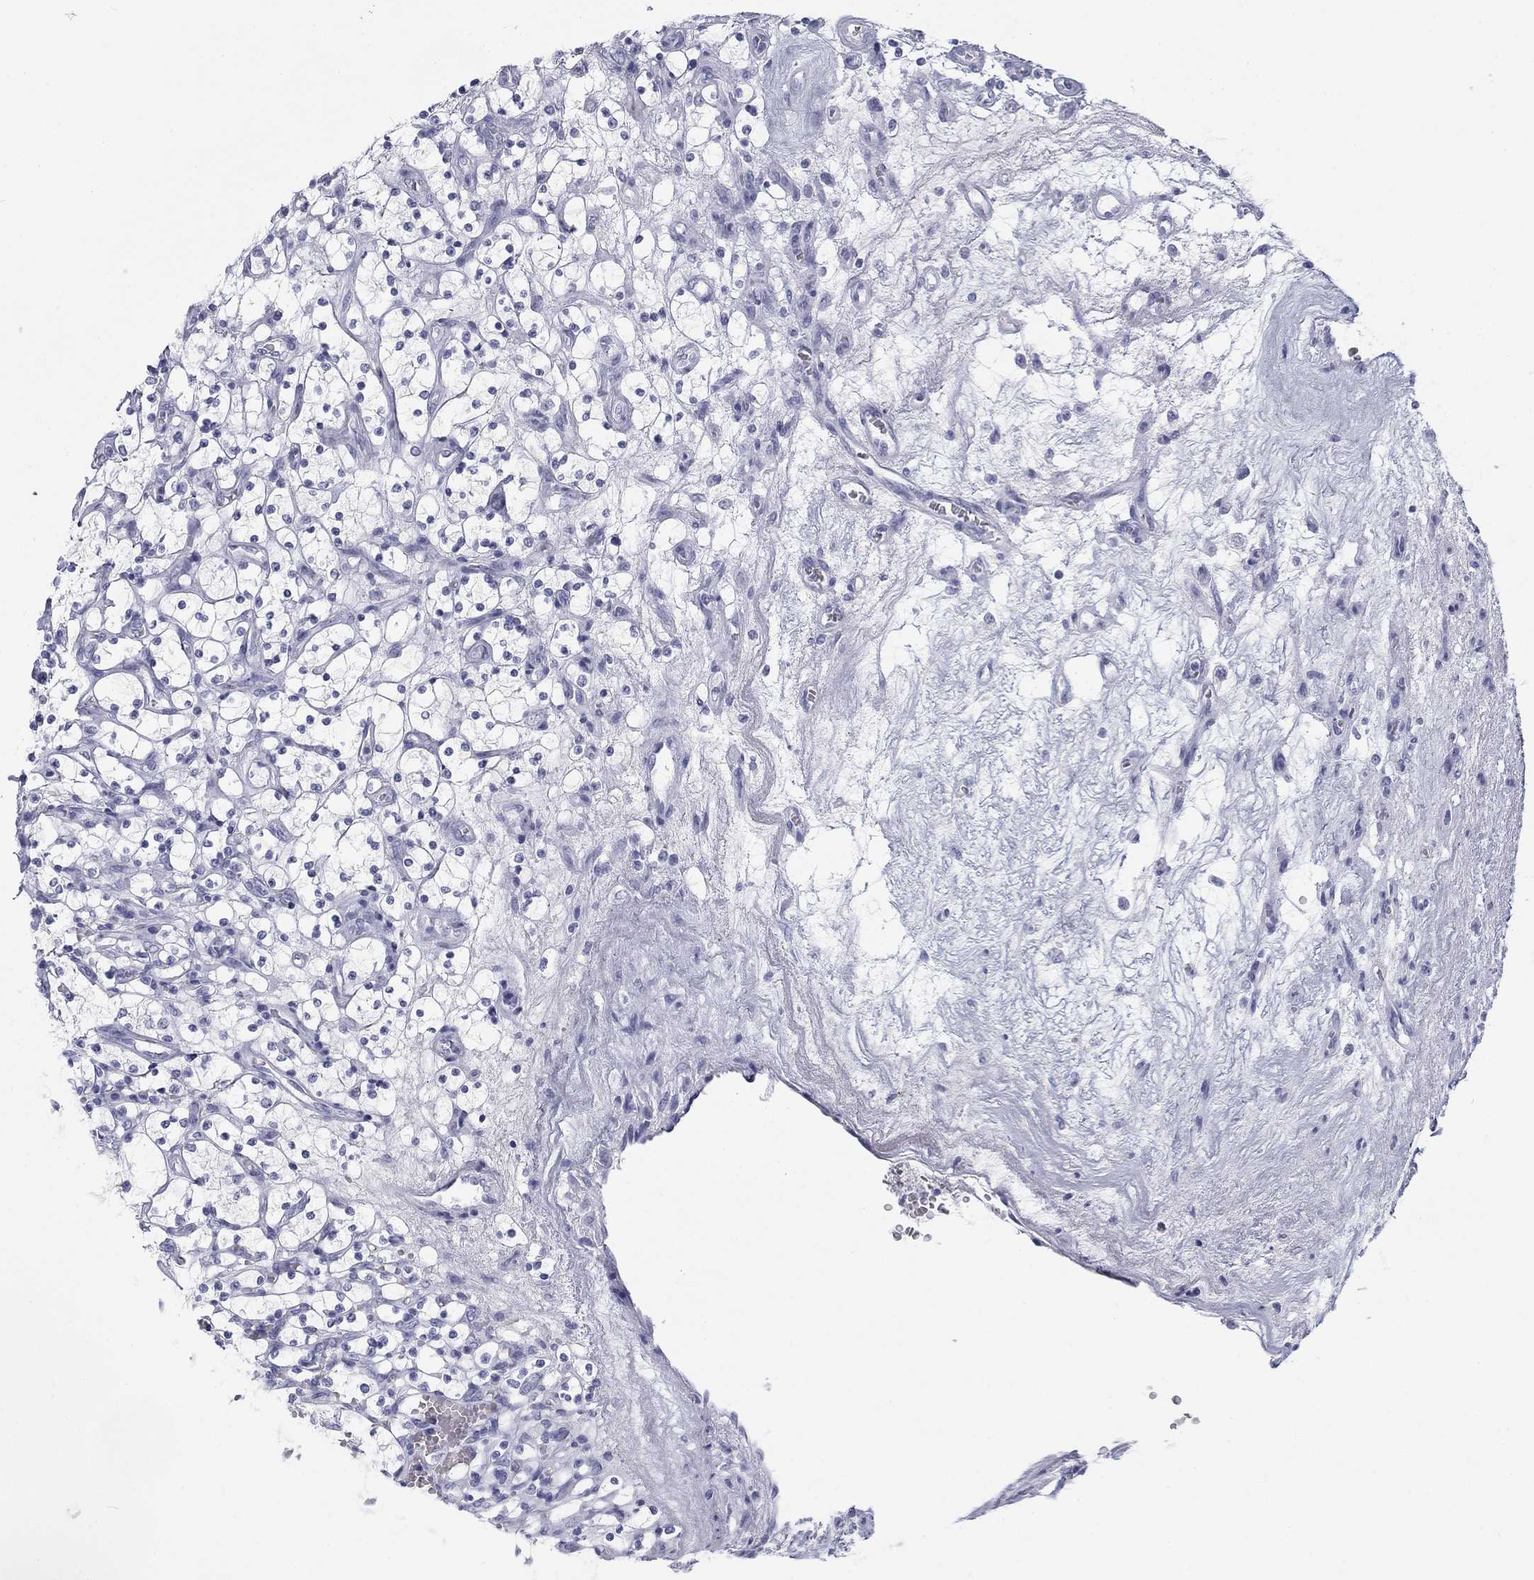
{"staining": {"intensity": "negative", "quantity": "none", "location": "none"}, "tissue": "renal cancer", "cell_type": "Tumor cells", "image_type": "cancer", "snomed": [{"axis": "morphology", "description": "Adenocarcinoma, NOS"}, {"axis": "topography", "description": "Kidney"}], "caption": "This is an immunohistochemistry (IHC) image of renal adenocarcinoma. There is no positivity in tumor cells.", "gene": "CALB1", "patient": {"sex": "female", "age": 69}}